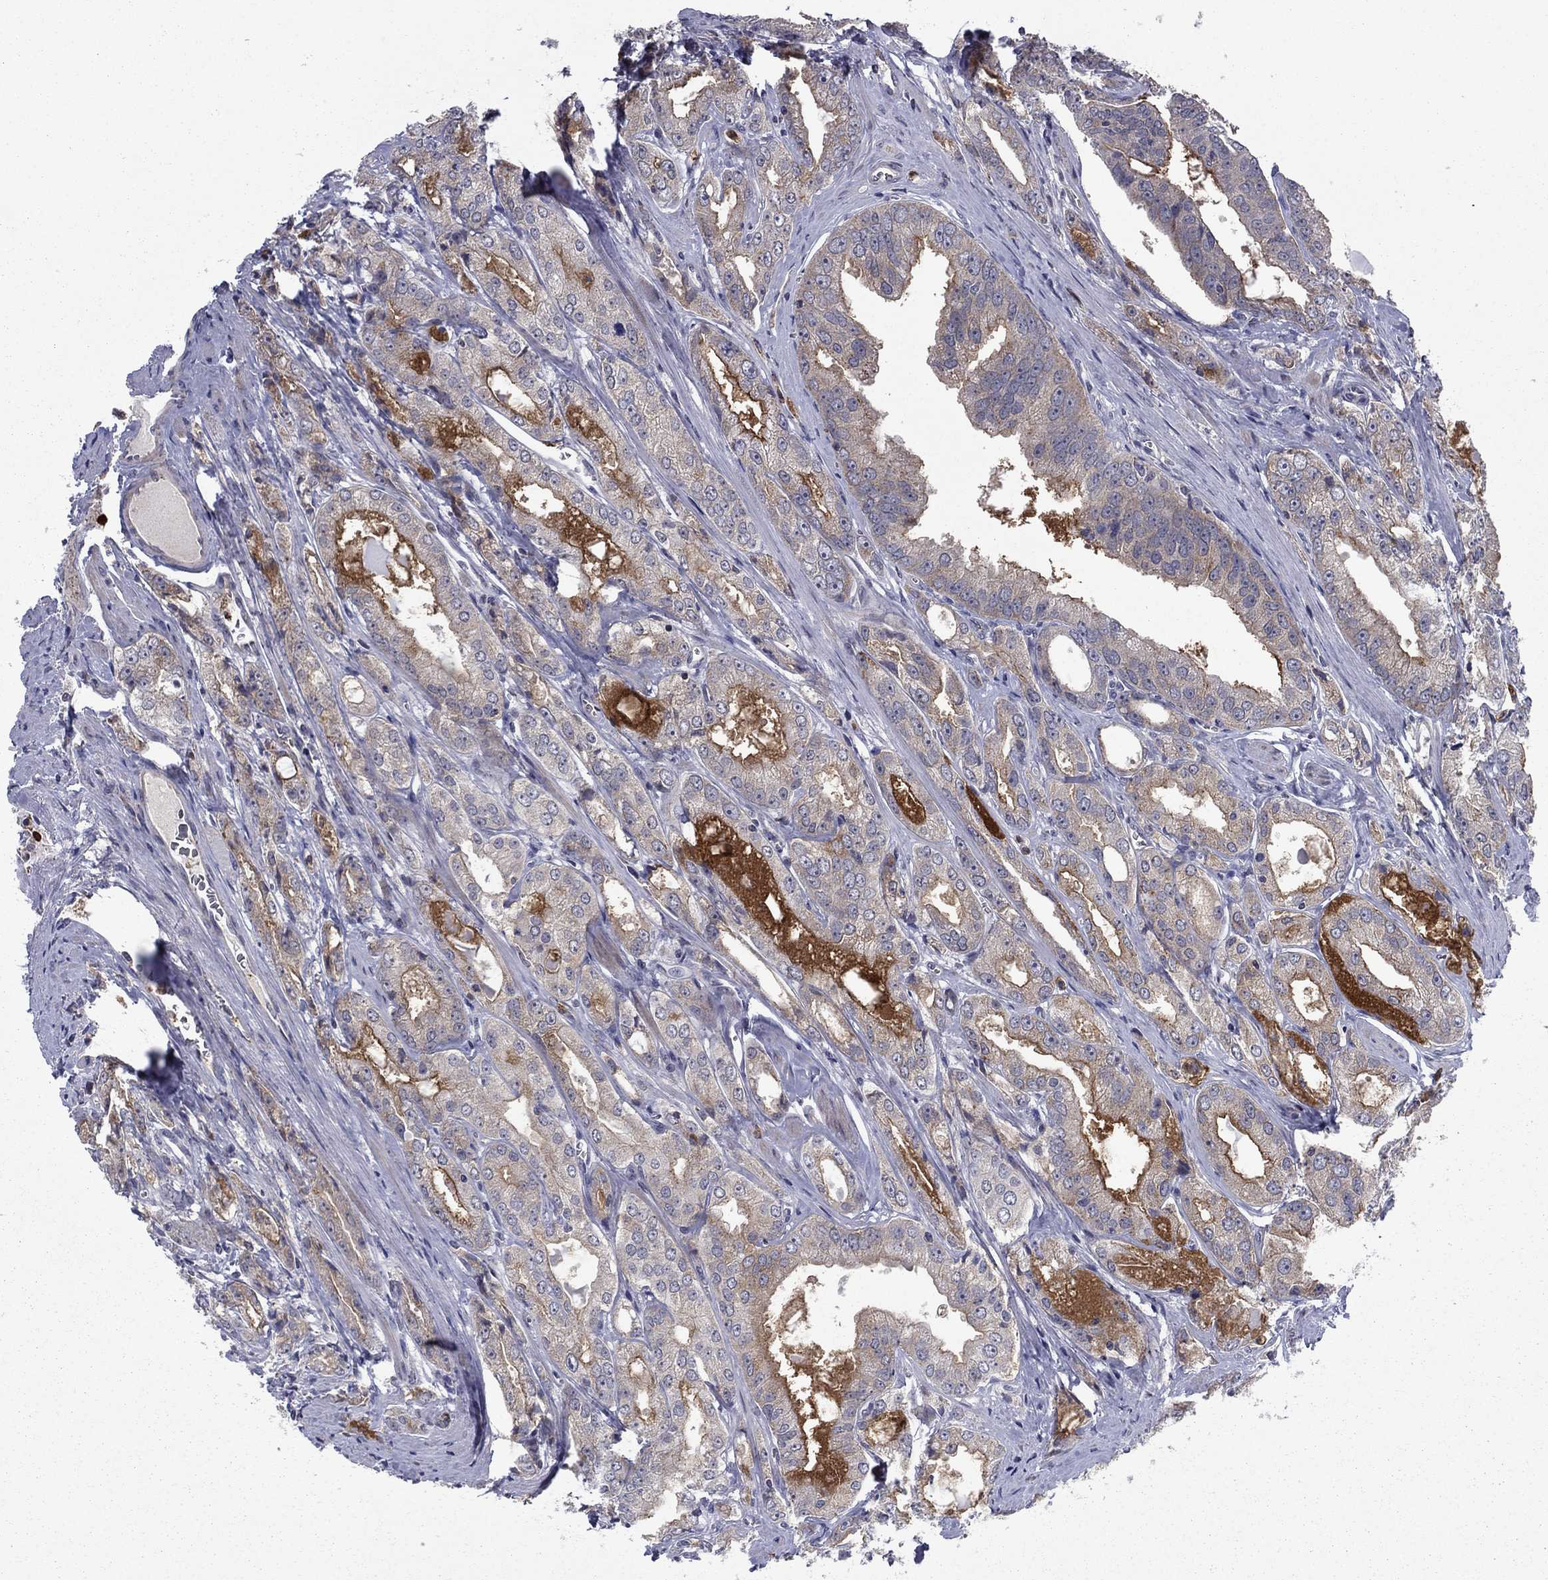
{"staining": {"intensity": "weak", "quantity": "25%-75%", "location": "cytoplasmic/membranous"}, "tissue": "prostate cancer", "cell_type": "Tumor cells", "image_type": "cancer", "snomed": [{"axis": "morphology", "description": "Adenocarcinoma, NOS"}, {"axis": "morphology", "description": "Adenocarcinoma, High grade"}, {"axis": "topography", "description": "Prostate"}], "caption": "Approximately 25%-75% of tumor cells in human high-grade adenocarcinoma (prostate) display weak cytoplasmic/membranous protein staining as visualized by brown immunohistochemical staining.", "gene": "DOP1B", "patient": {"sex": "male", "age": 70}}